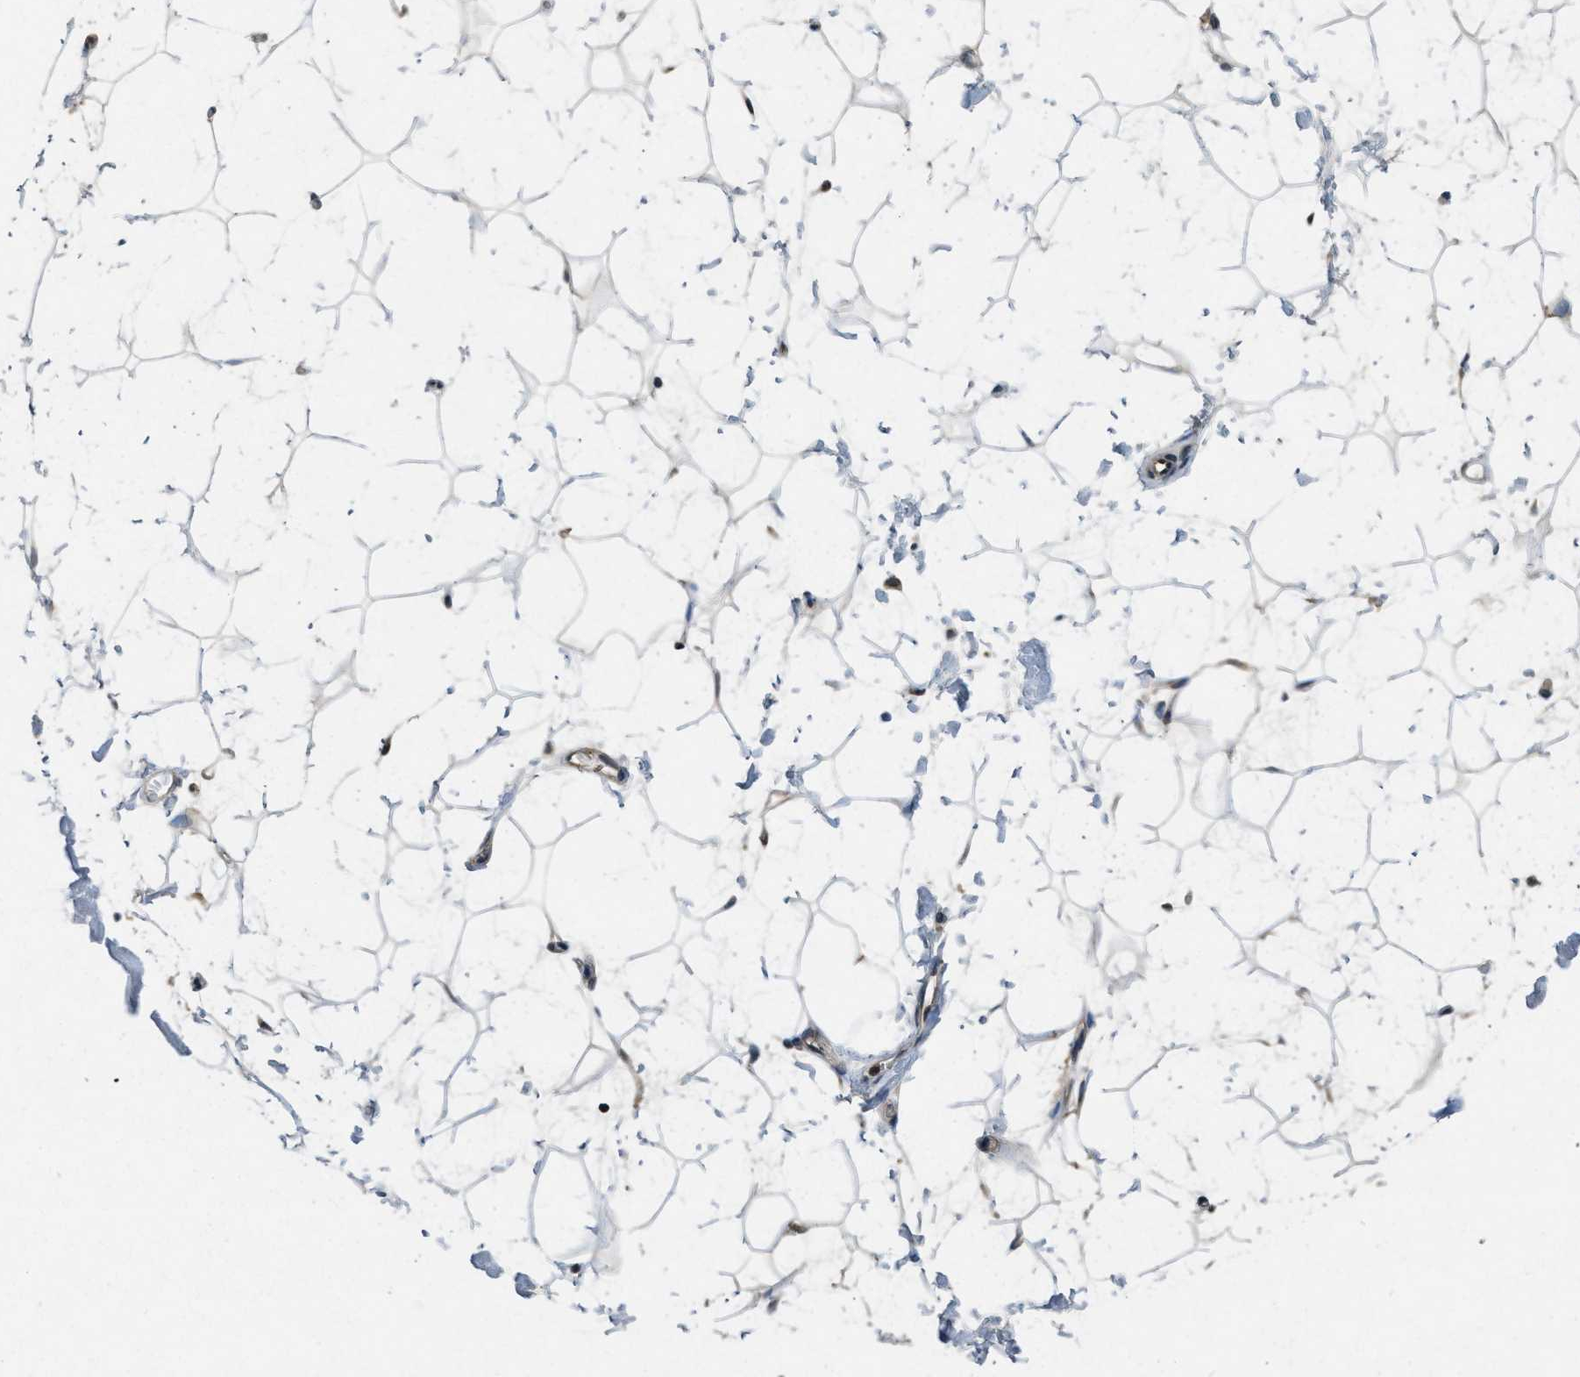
{"staining": {"intensity": "negative", "quantity": "none", "location": "none"}, "tissue": "adipose tissue", "cell_type": "Adipocytes", "image_type": "normal", "snomed": [{"axis": "morphology", "description": "Normal tissue, NOS"}, {"axis": "topography", "description": "Soft tissue"}], "caption": "This photomicrograph is of normal adipose tissue stained with IHC to label a protein in brown with the nuclei are counter-stained blue. There is no expression in adipocytes. Nuclei are stained in blue.", "gene": "DUSP6", "patient": {"sex": "male", "age": 72}}